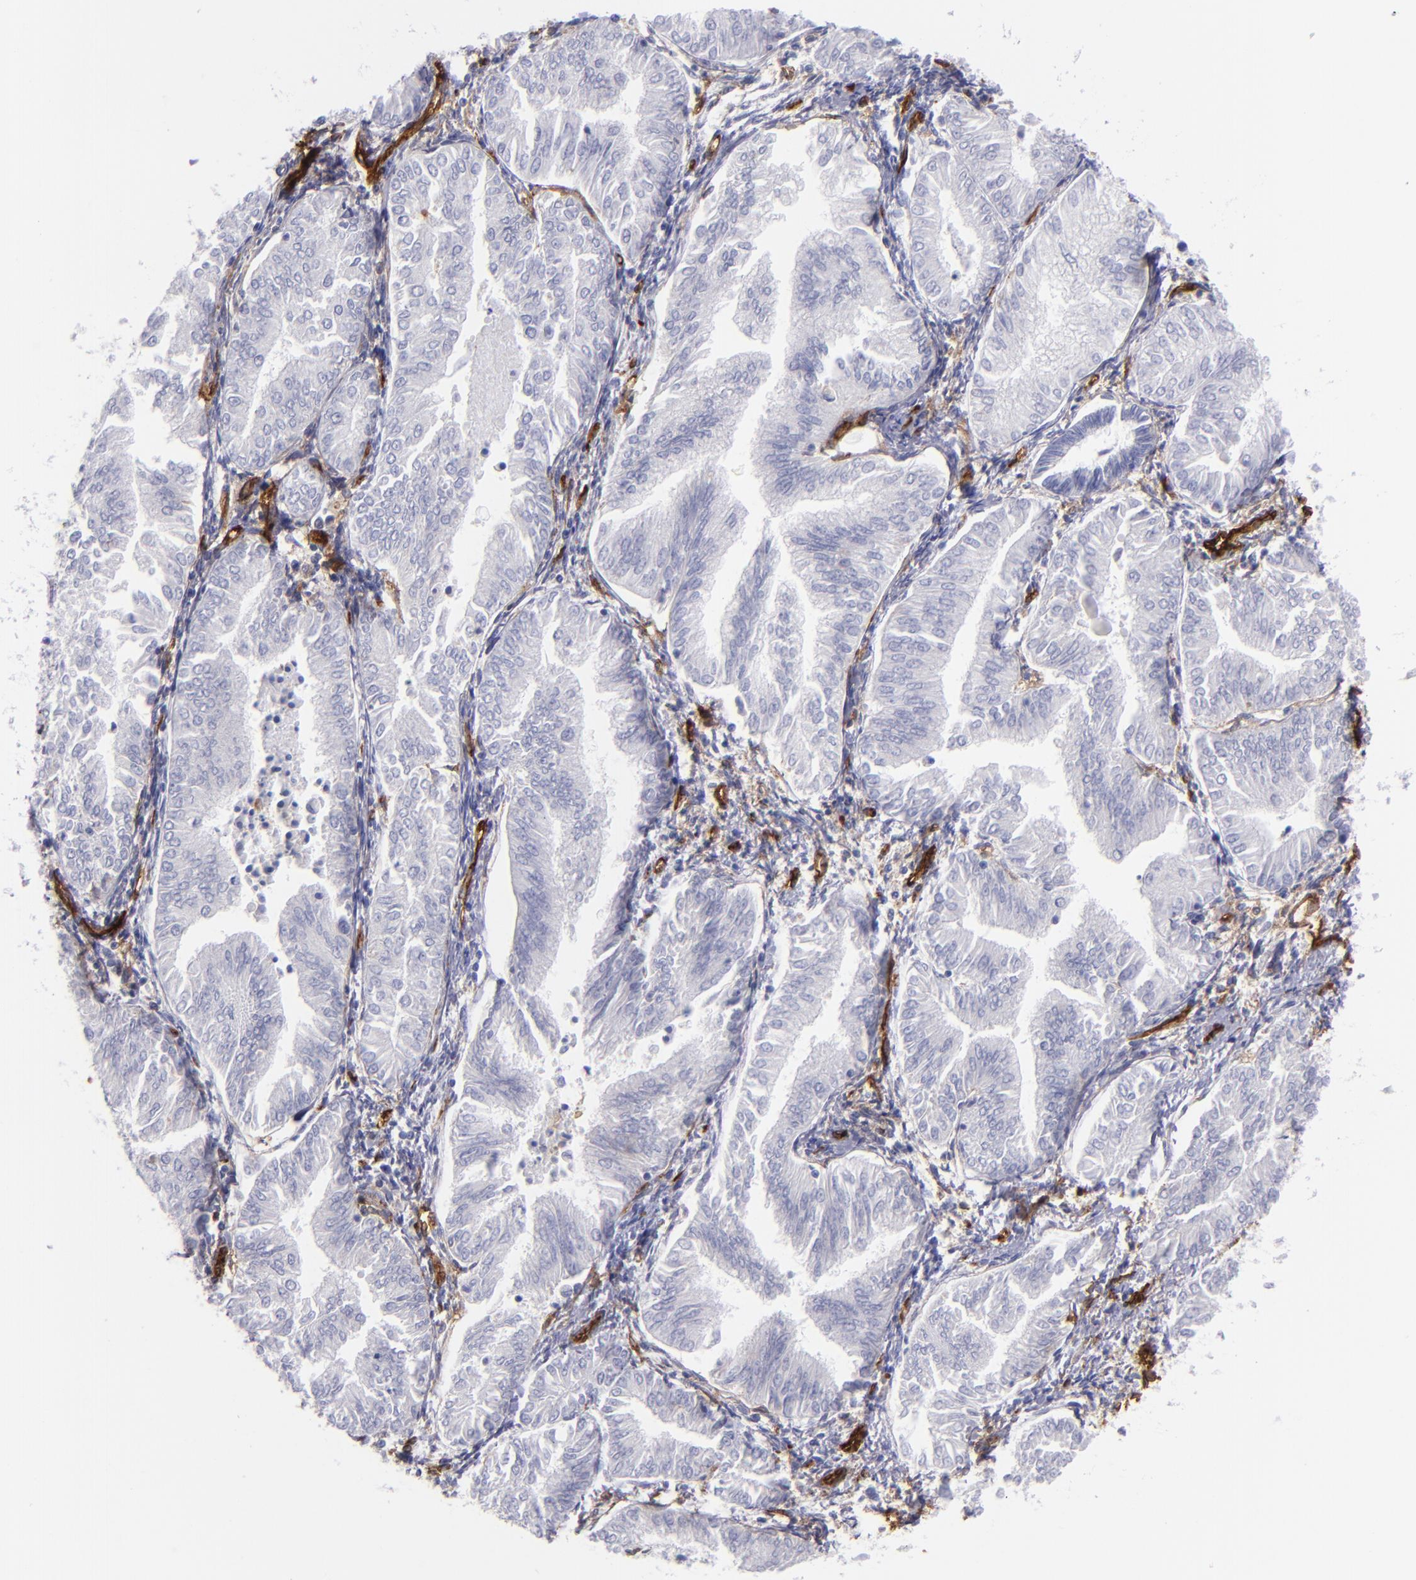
{"staining": {"intensity": "negative", "quantity": "none", "location": "none"}, "tissue": "endometrial cancer", "cell_type": "Tumor cells", "image_type": "cancer", "snomed": [{"axis": "morphology", "description": "Adenocarcinoma, NOS"}, {"axis": "topography", "description": "Endometrium"}], "caption": "High power microscopy micrograph of an immunohistochemistry (IHC) image of endometrial cancer (adenocarcinoma), revealing no significant positivity in tumor cells. Nuclei are stained in blue.", "gene": "ENTPD1", "patient": {"sex": "female", "age": 53}}